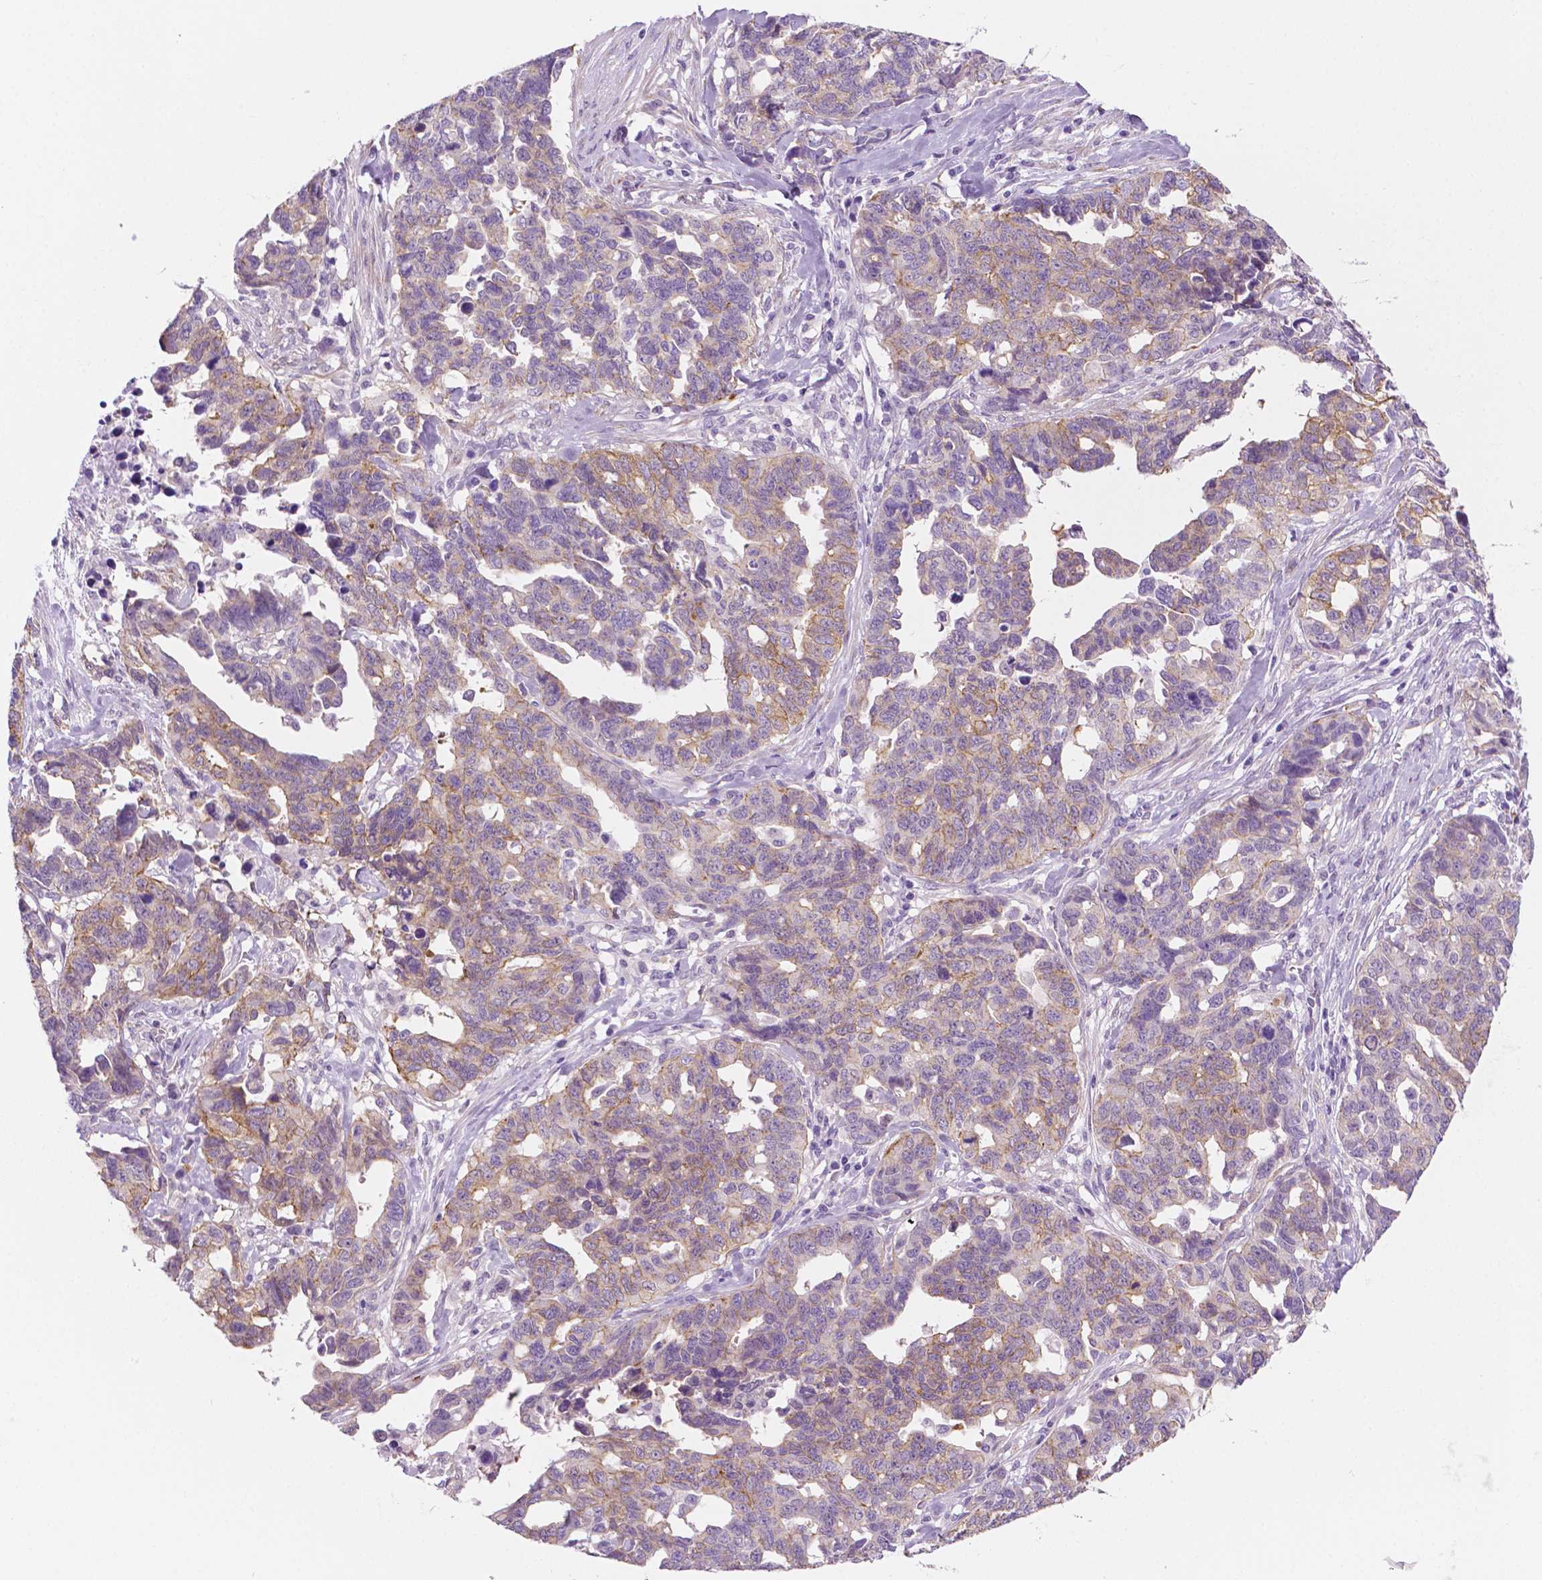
{"staining": {"intensity": "weak", "quantity": "<25%", "location": "cytoplasmic/membranous"}, "tissue": "ovarian cancer", "cell_type": "Tumor cells", "image_type": "cancer", "snomed": [{"axis": "morphology", "description": "Cystadenocarcinoma, serous, NOS"}, {"axis": "topography", "description": "Ovary"}], "caption": "High power microscopy photomicrograph of an IHC histopathology image of ovarian serous cystadenocarcinoma, revealing no significant staining in tumor cells.", "gene": "EPPK1", "patient": {"sex": "female", "age": 69}}